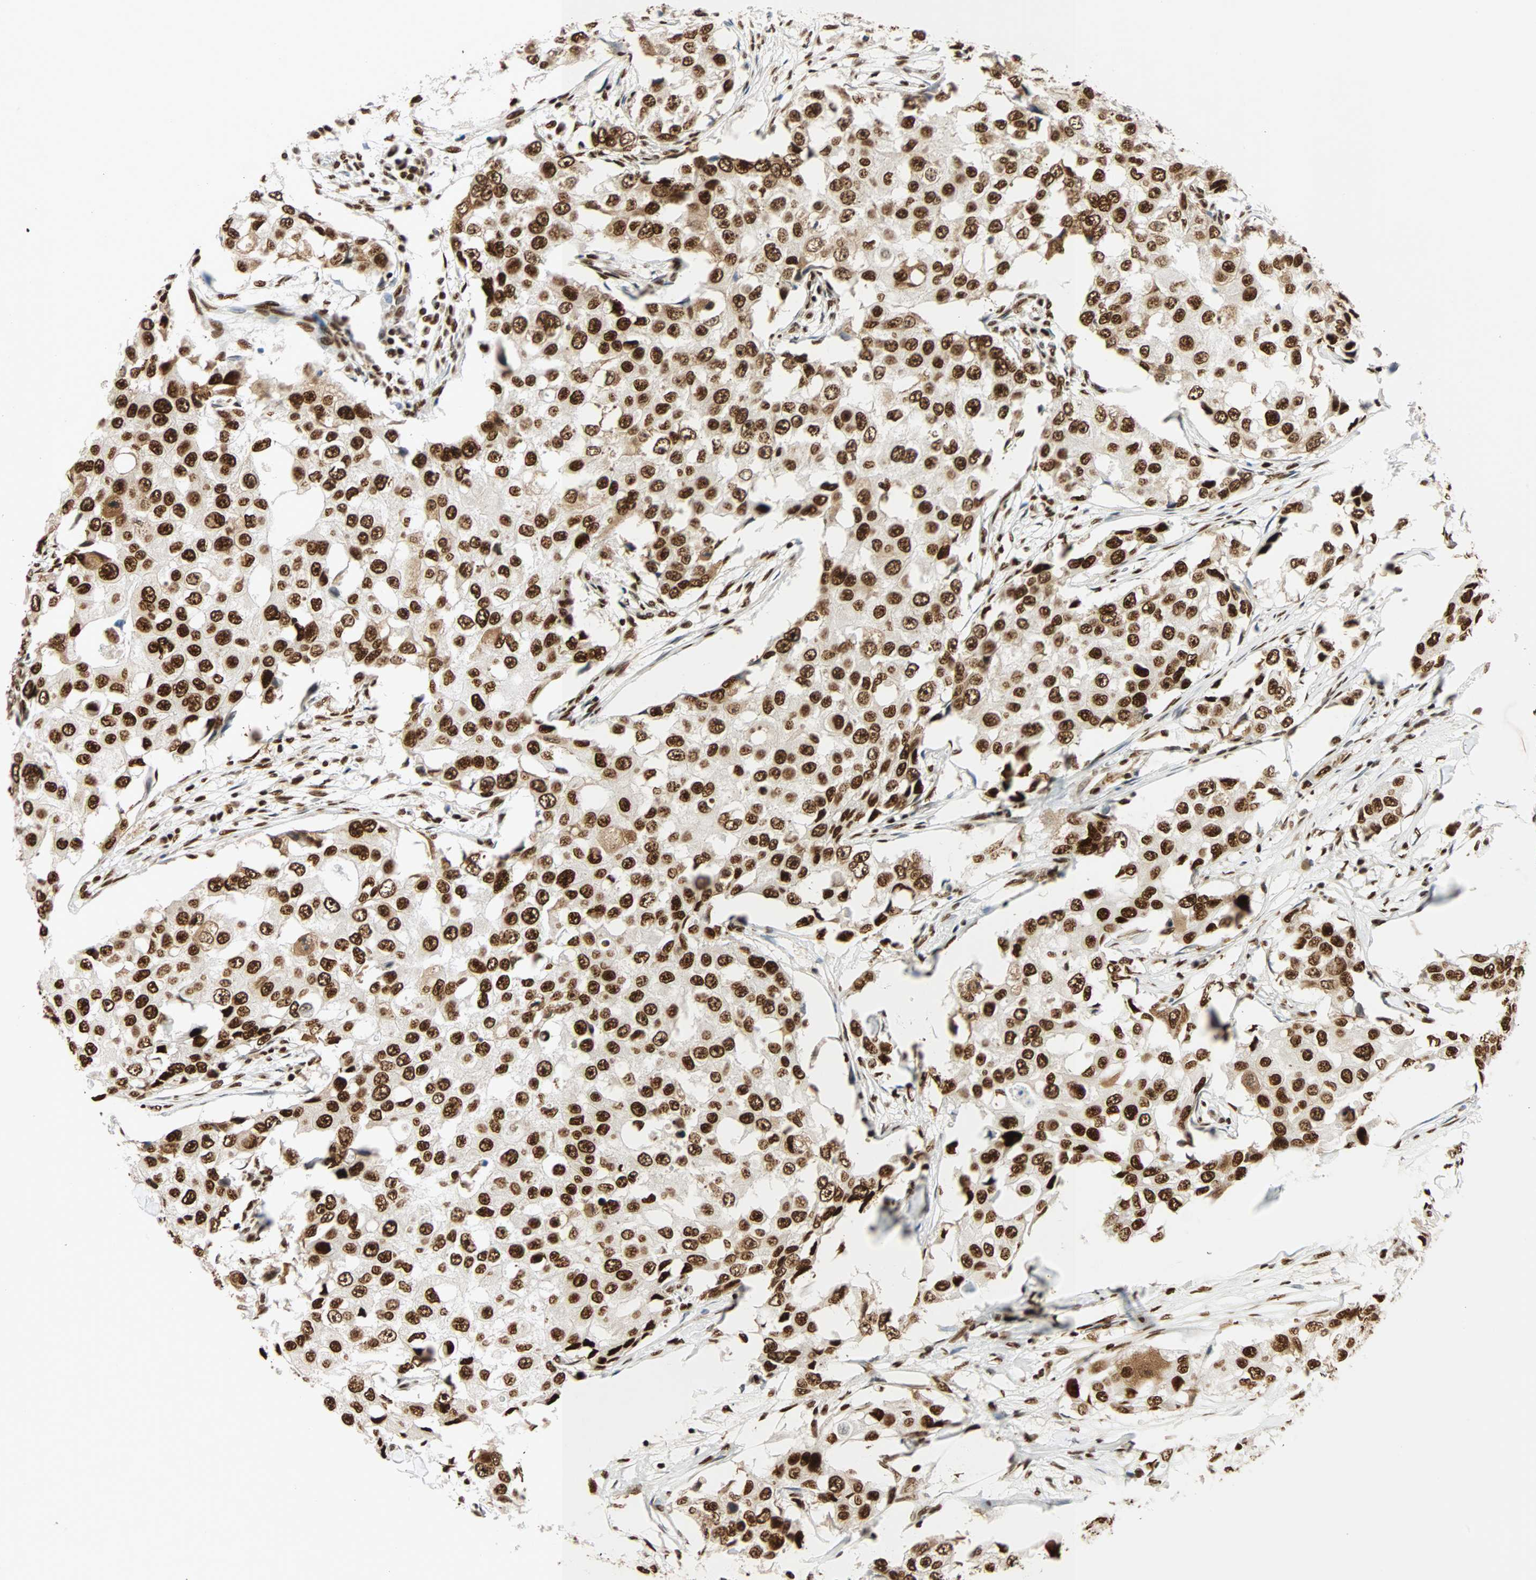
{"staining": {"intensity": "strong", "quantity": ">75%", "location": "nuclear"}, "tissue": "breast cancer", "cell_type": "Tumor cells", "image_type": "cancer", "snomed": [{"axis": "morphology", "description": "Duct carcinoma"}, {"axis": "topography", "description": "Breast"}], "caption": "IHC image of neoplastic tissue: breast invasive ductal carcinoma stained using immunohistochemistry (IHC) demonstrates high levels of strong protein expression localized specifically in the nuclear of tumor cells, appearing as a nuclear brown color.", "gene": "CDK12", "patient": {"sex": "female", "age": 27}}